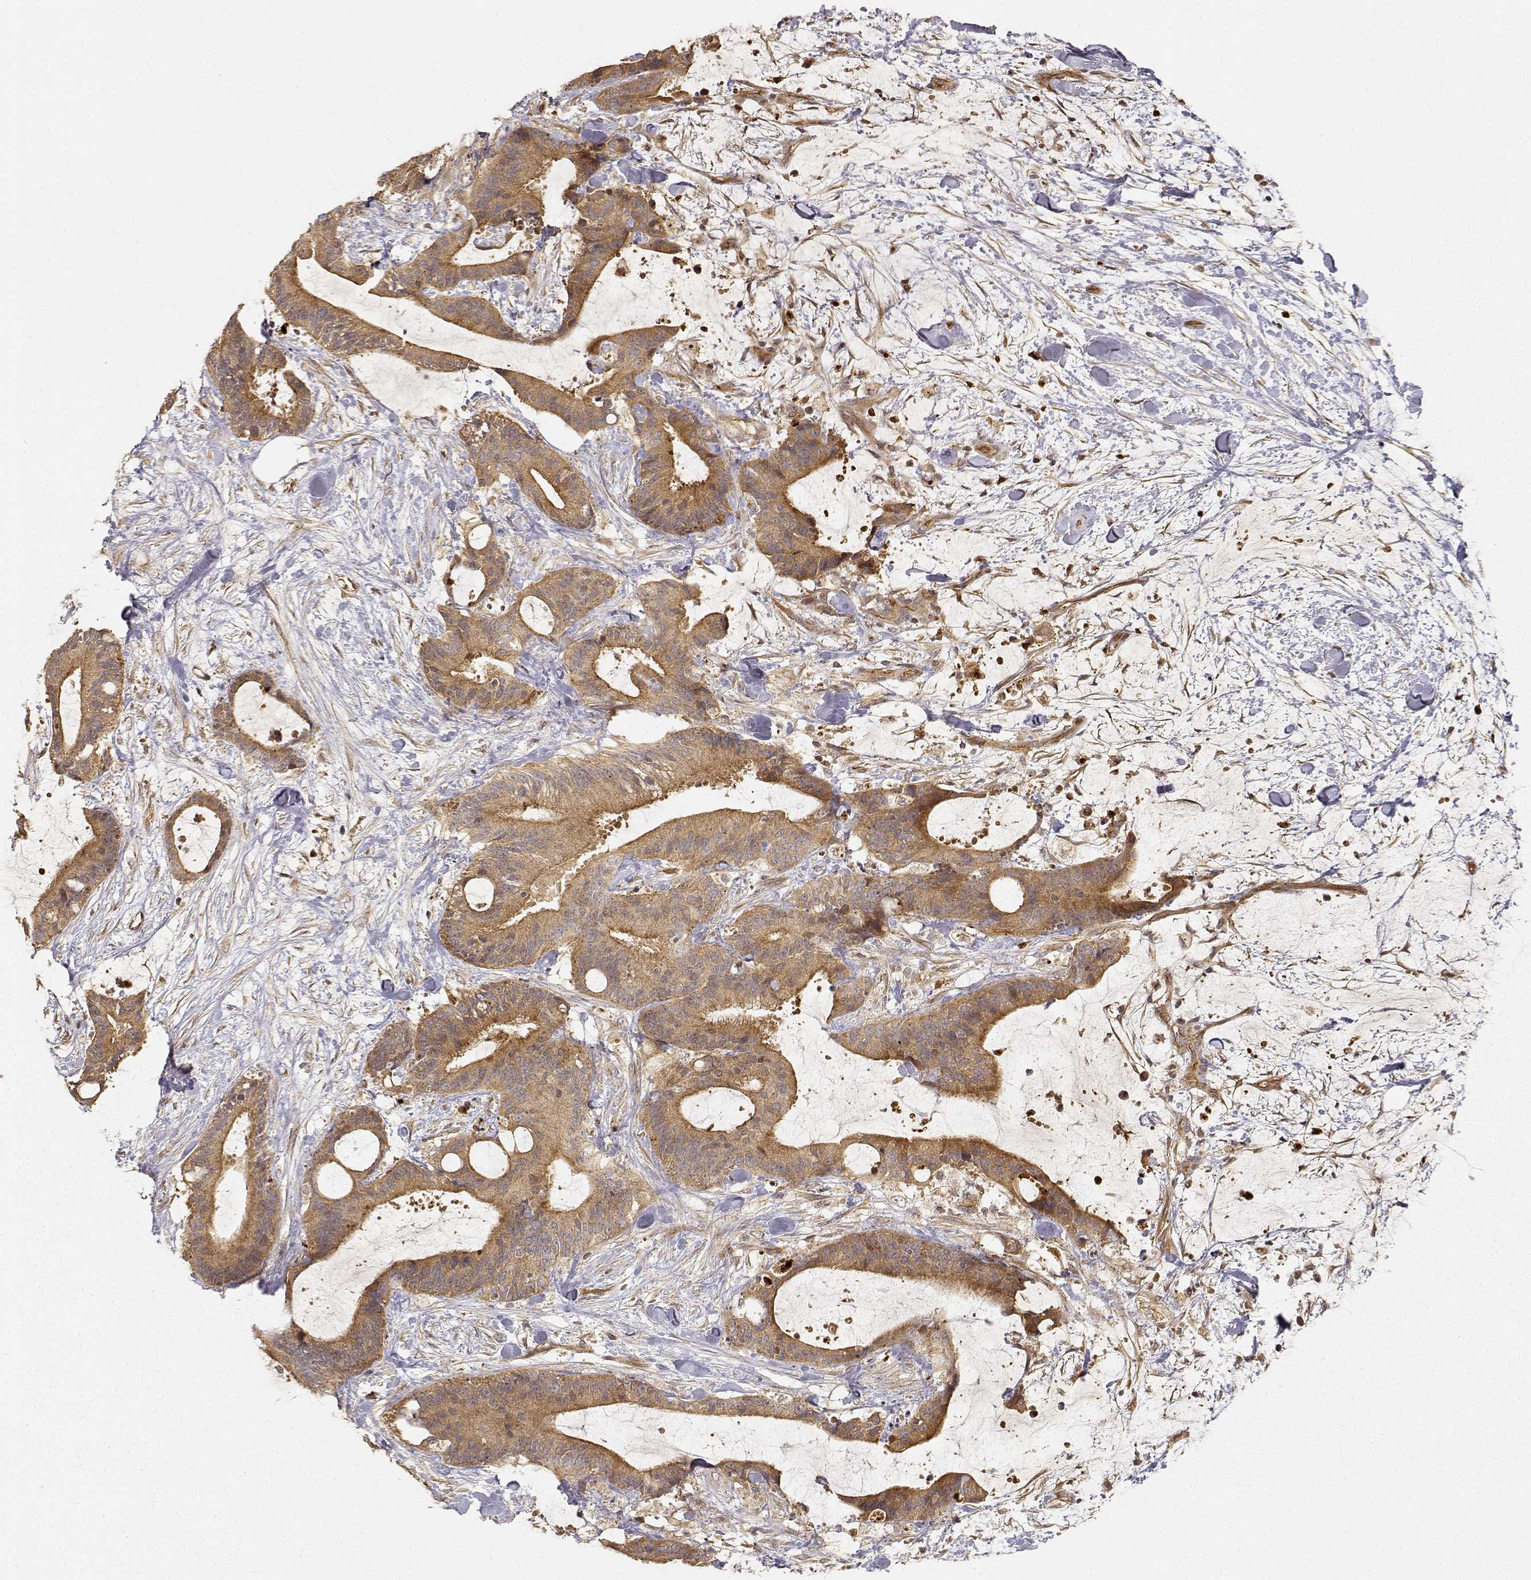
{"staining": {"intensity": "moderate", "quantity": ">75%", "location": "cytoplasmic/membranous"}, "tissue": "liver cancer", "cell_type": "Tumor cells", "image_type": "cancer", "snomed": [{"axis": "morphology", "description": "Cholangiocarcinoma"}, {"axis": "topography", "description": "Liver"}], "caption": "Protein staining demonstrates moderate cytoplasmic/membranous positivity in about >75% of tumor cells in liver cholangiocarcinoma.", "gene": "CDK5RAP2", "patient": {"sex": "female", "age": 73}}